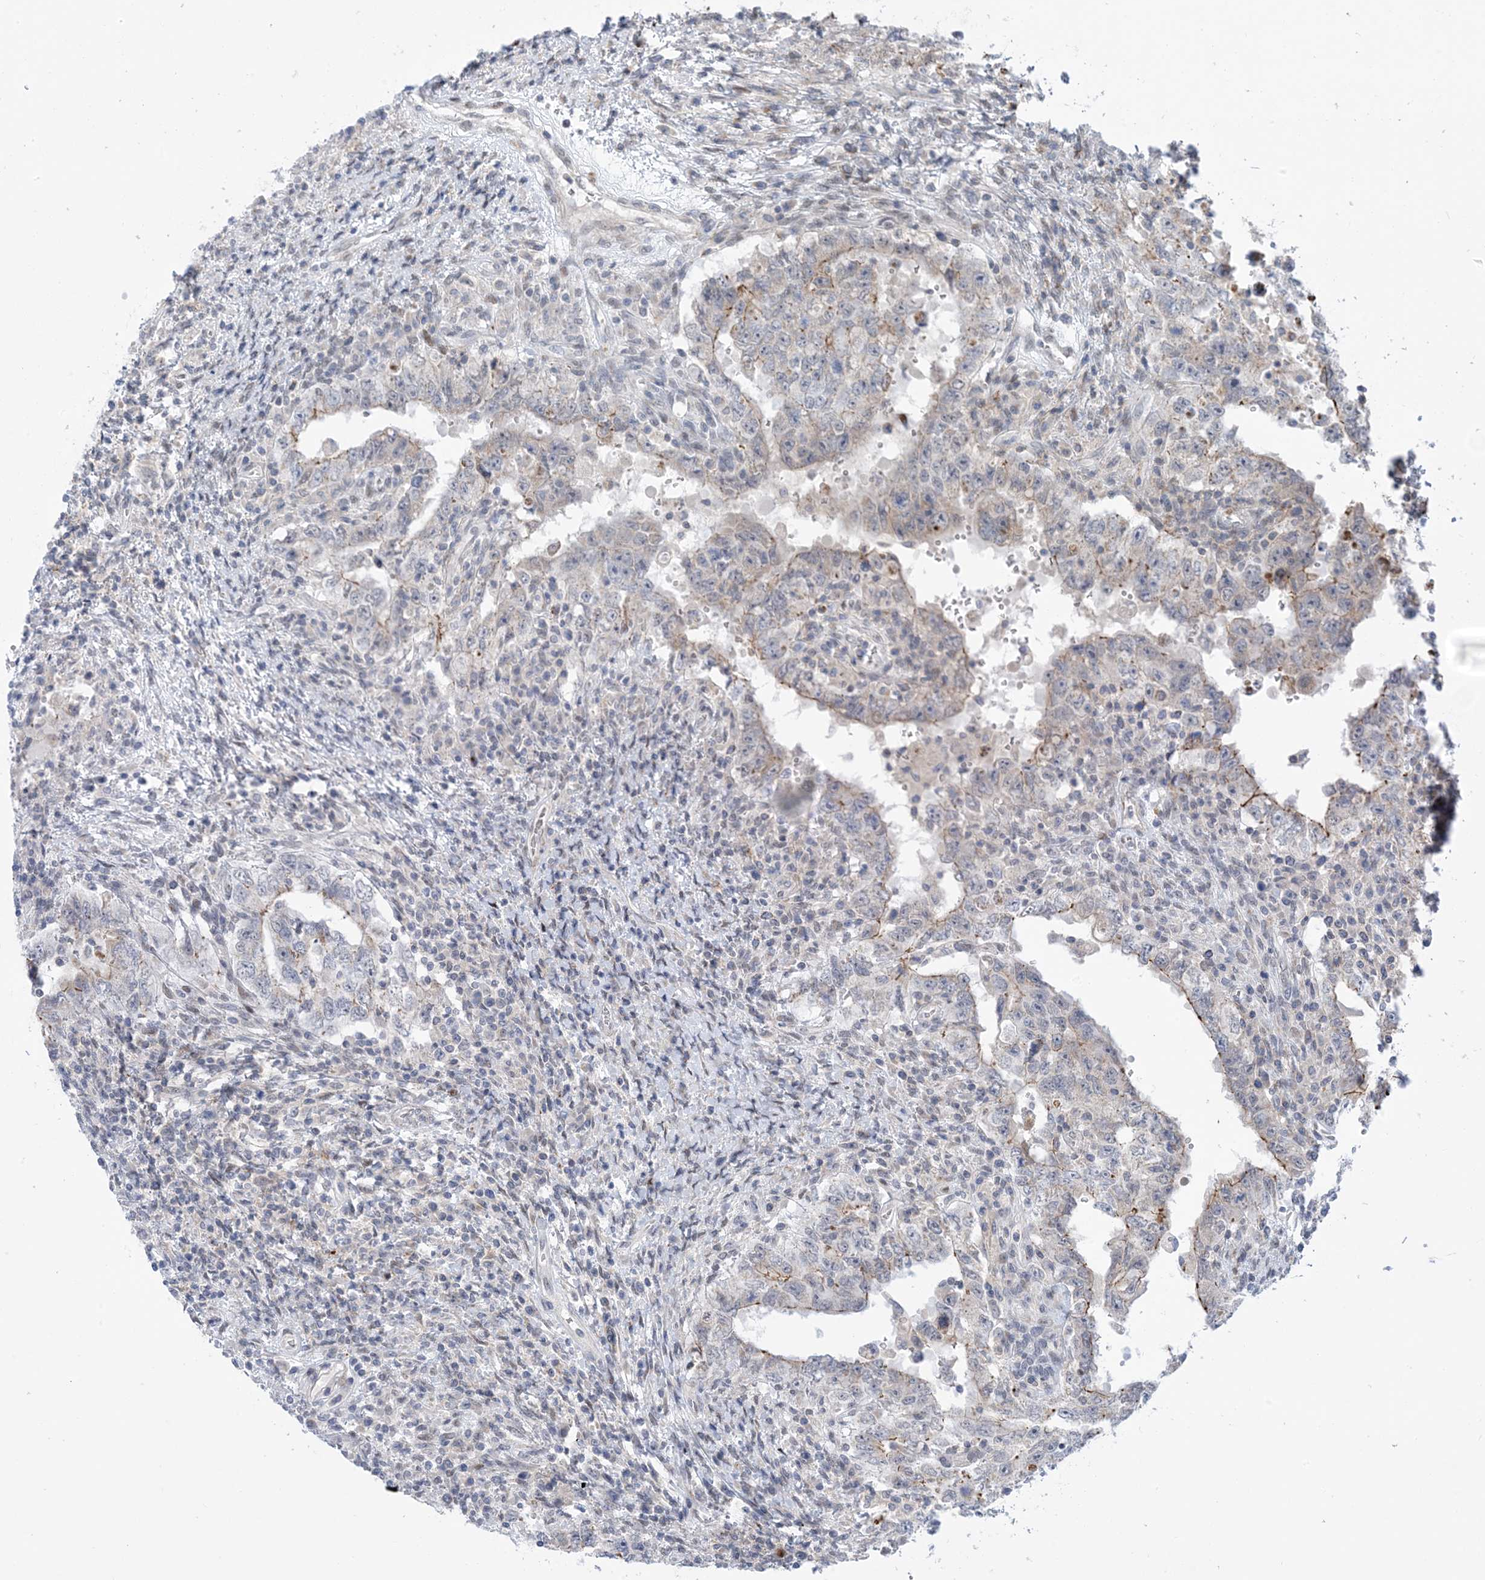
{"staining": {"intensity": "weak", "quantity": "<25%", "location": "cytoplasmic/membranous"}, "tissue": "testis cancer", "cell_type": "Tumor cells", "image_type": "cancer", "snomed": [{"axis": "morphology", "description": "Carcinoma, Embryonal, NOS"}, {"axis": "topography", "description": "Testis"}], "caption": "The photomicrograph shows no significant staining in tumor cells of embryonal carcinoma (testis).", "gene": "ZNF8", "patient": {"sex": "male", "age": 26}}